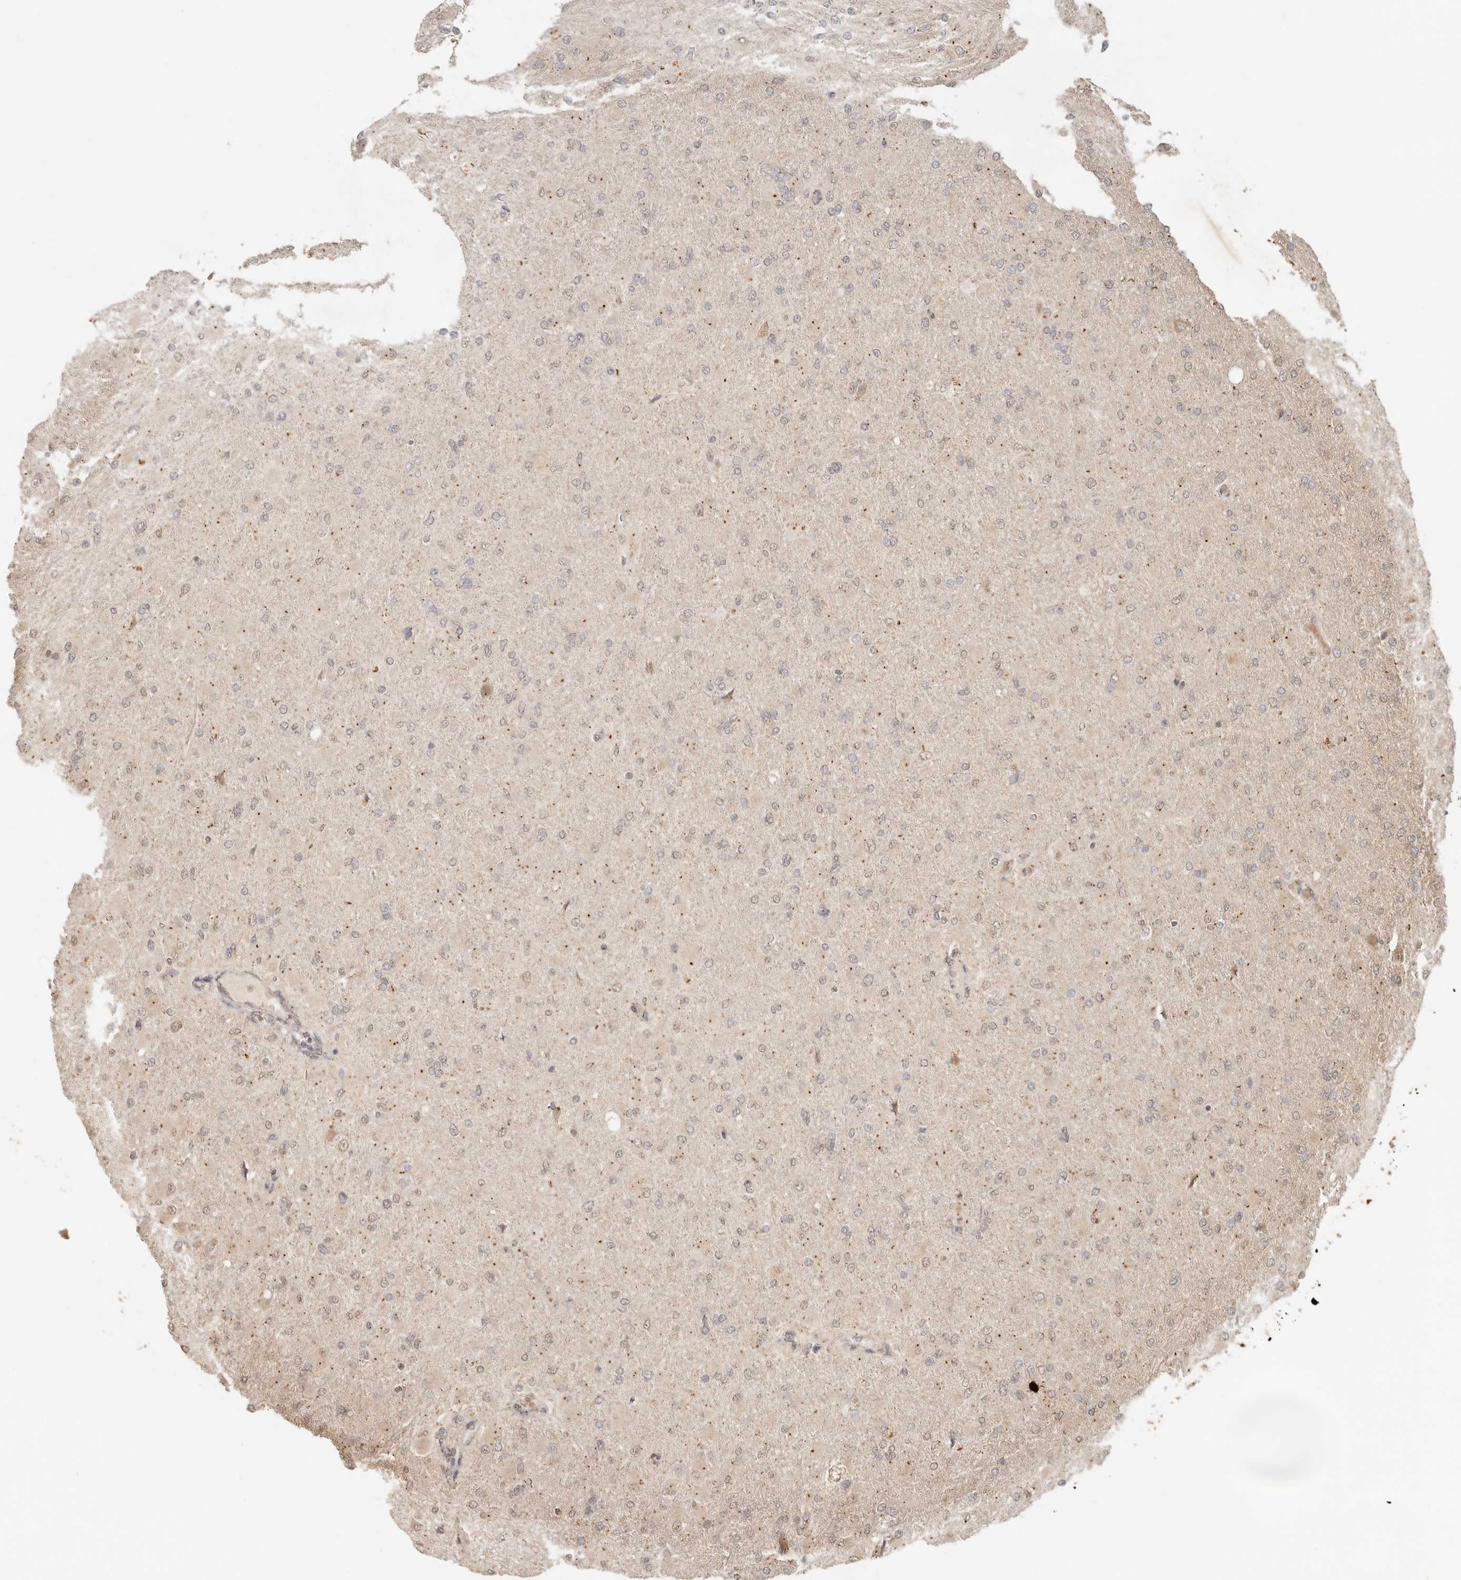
{"staining": {"intensity": "weak", "quantity": "<25%", "location": "nuclear"}, "tissue": "glioma", "cell_type": "Tumor cells", "image_type": "cancer", "snomed": [{"axis": "morphology", "description": "Glioma, malignant, High grade"}, {"axis": "topography", "description": "Cerebral cortex"}], "caption": "This is a micrograph of immunohistochemistry (IHC) staining of malignant glioma (high-grade), which shows no positivity in tumor cells.", "gene": "LMO4", "patient": {"sex": "female", "age": 36}}